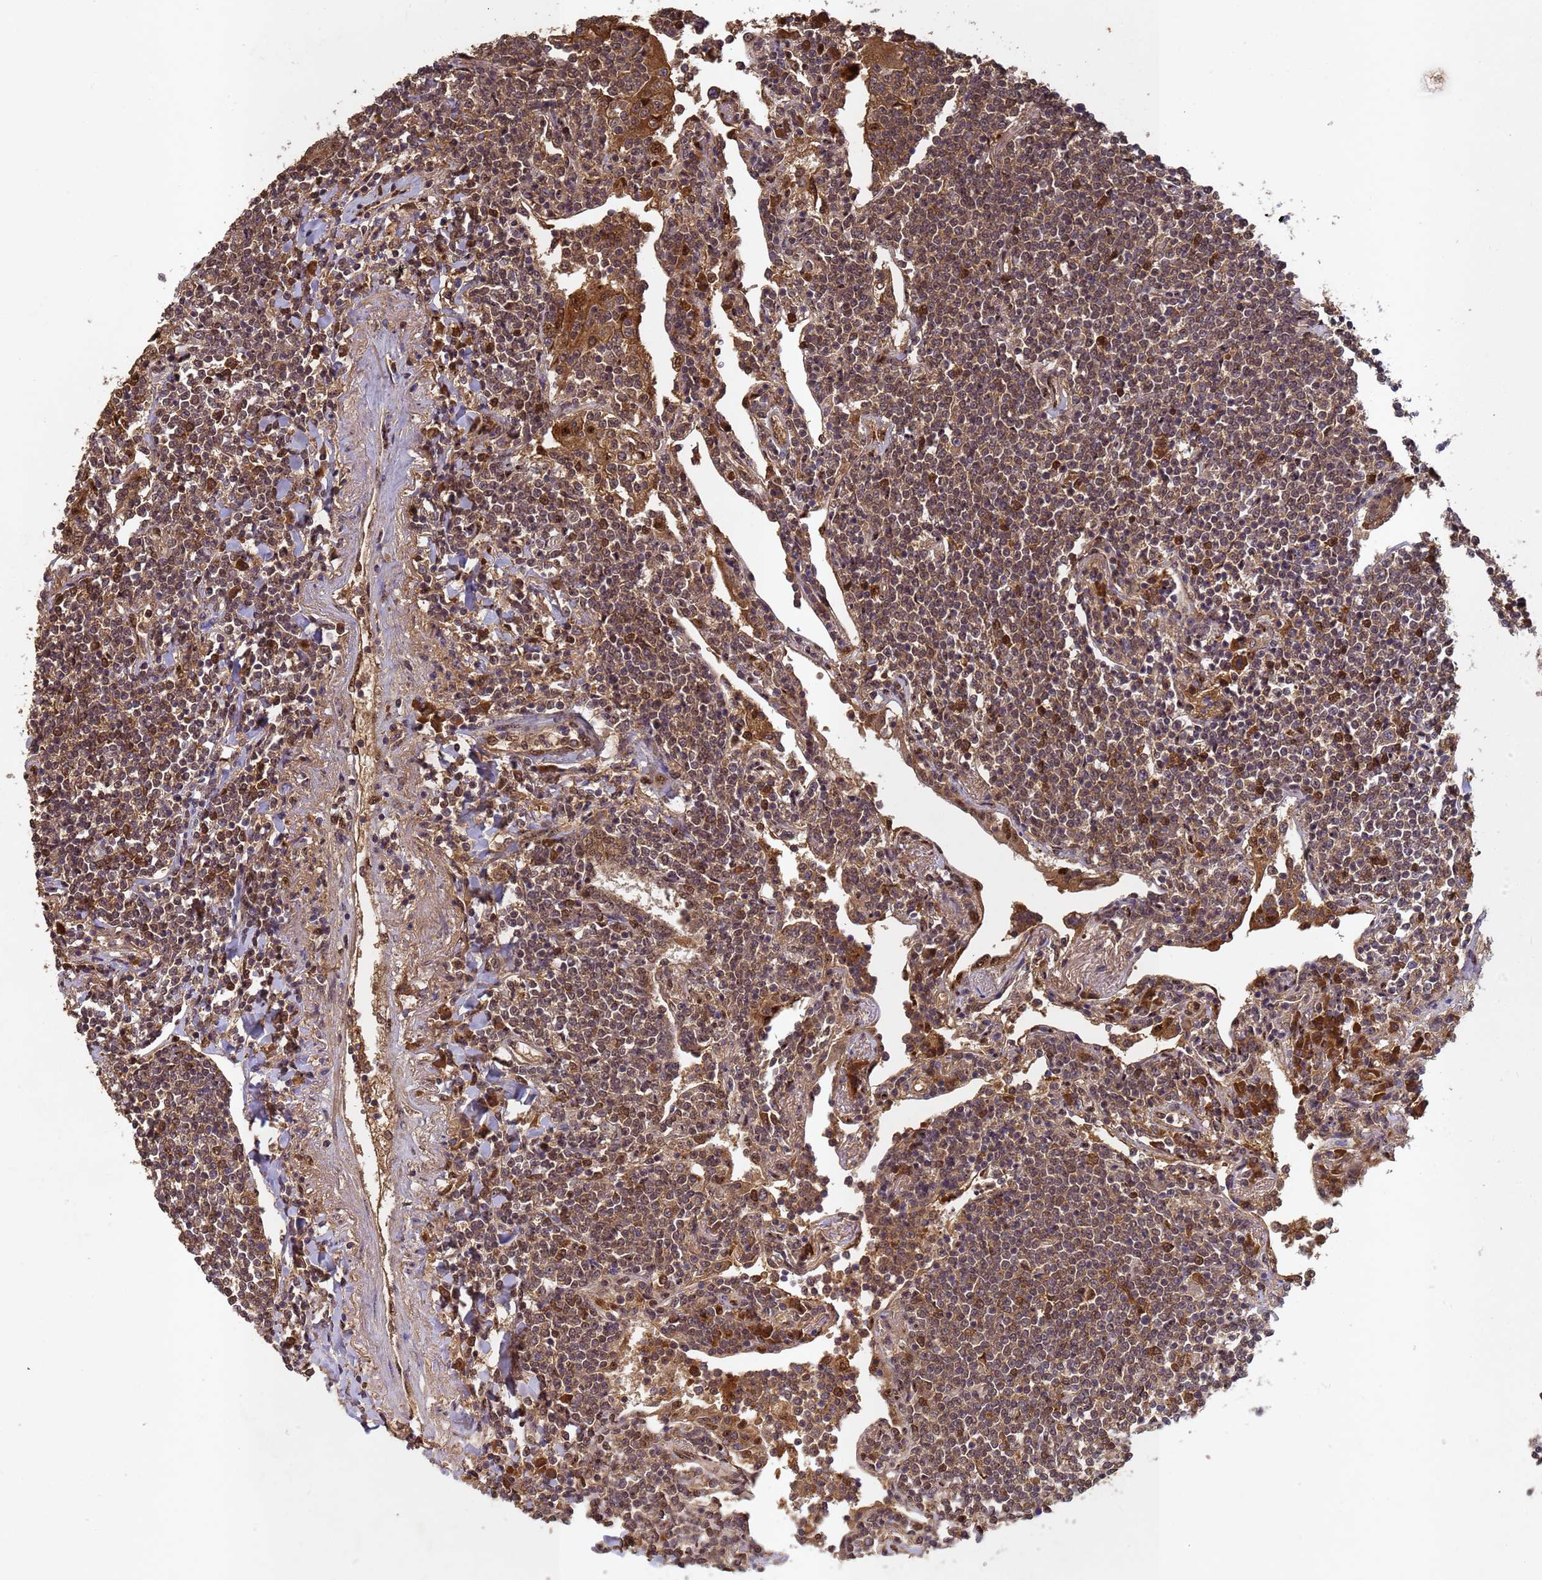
{"staining": {"intensity": "weak", "quantity": ">75%", "location": "cytoplasmic/membranous"}, "tissue": "lymphoma", "cell_type": "Tumor cells", "image_type": "cancer", "snomed": [{"axis": "morphology", "description": "Malignant lymphoma, non-Hodgkin's type, Low grade"}, {"axis": "topography", "description": "Lung"}], "caption": "Human lymphoma stained for a protein (brown) demonstrates weak cytoplasmic/membranous positive expression in about >75% of tumor cells.", "gene": "SECISBP2", "patient": {"sex": "female", "age": 71}}